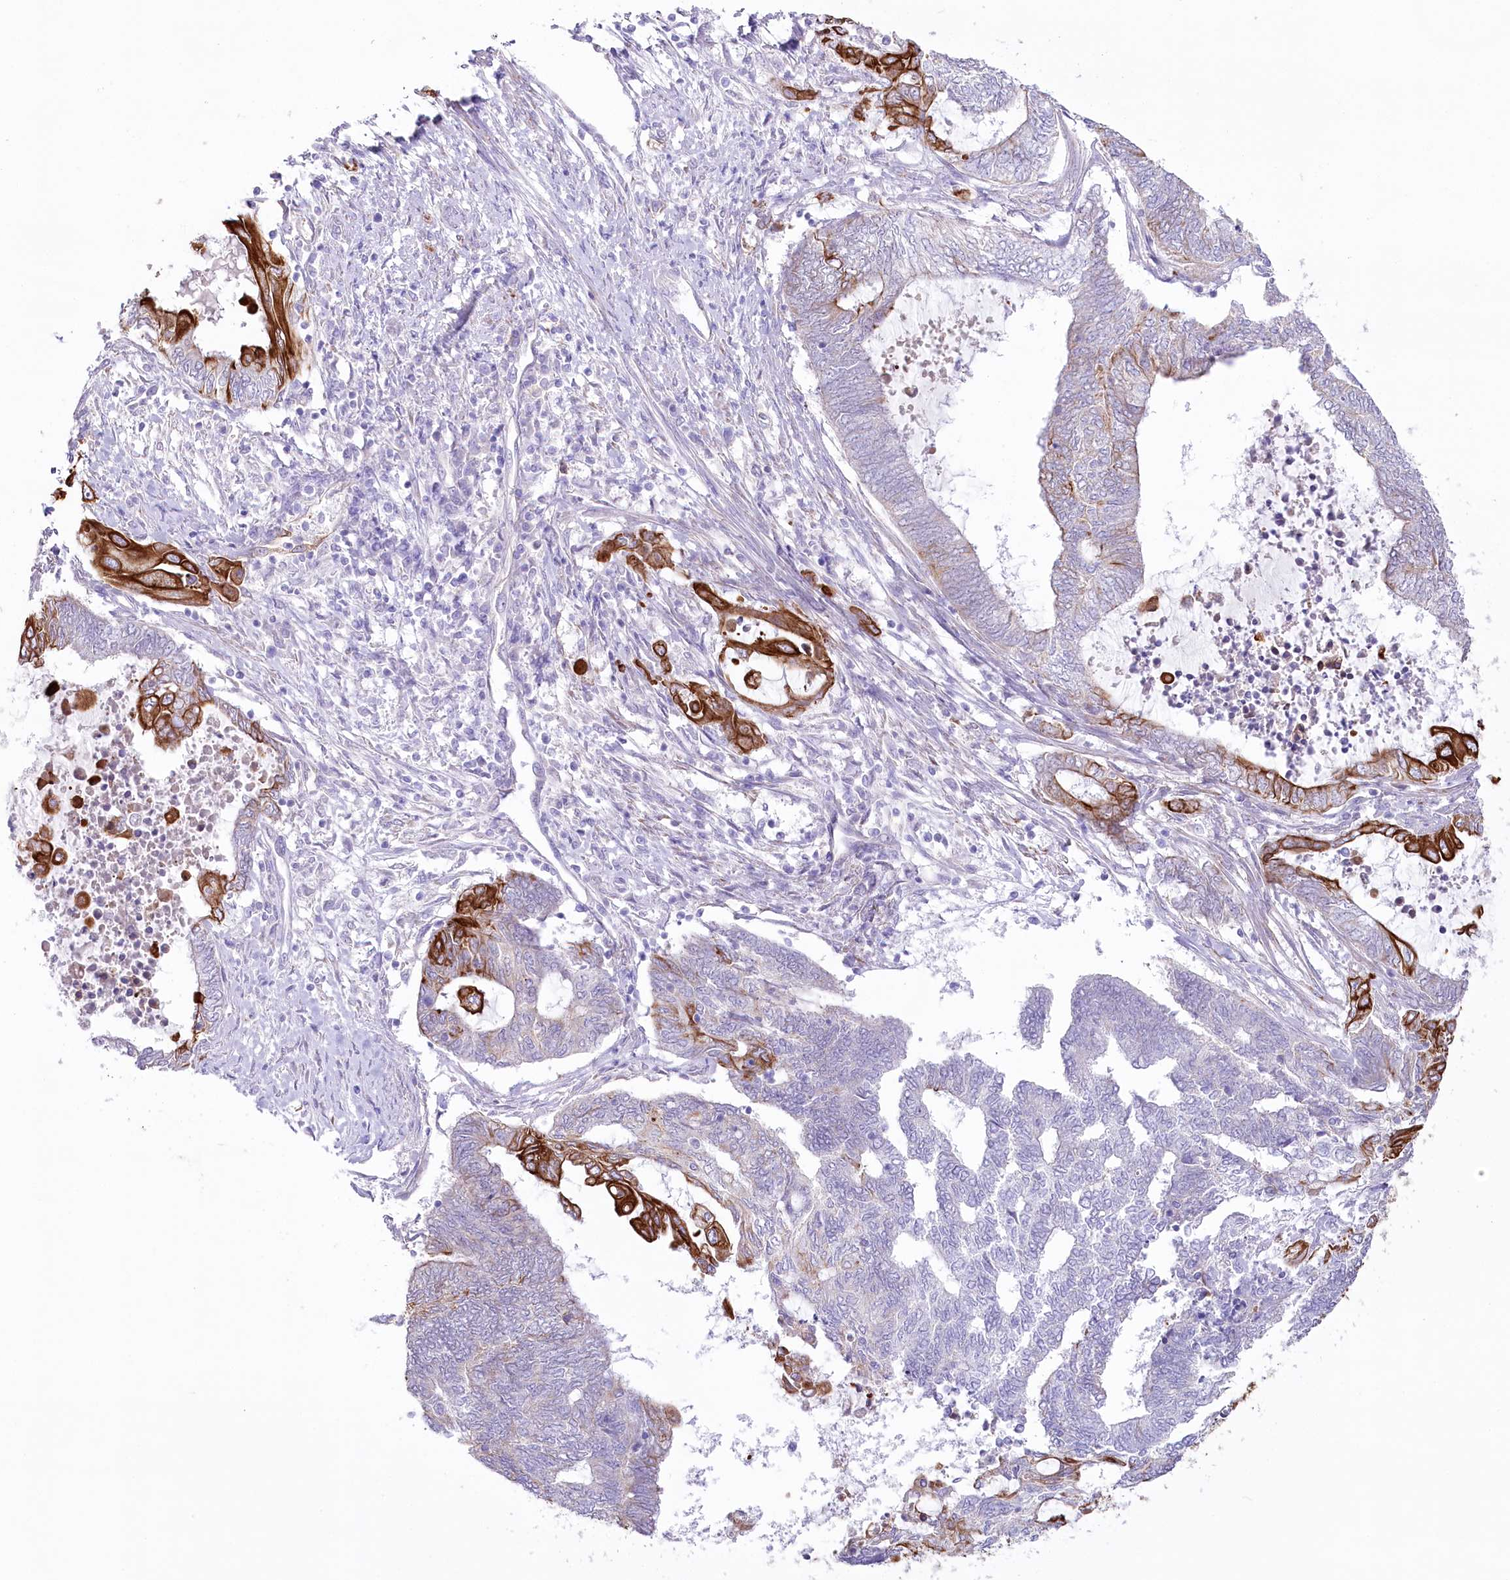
{"staining": {"intensity": "strong", "quantity": "<25%", "location": "cytoplasmic/membranous"}, "tissue": "endometrial cancer", "cell_type": "Tumor cells", "image_type": "cancer", "snomed": [{"axis": "morphology", "description": "Adenocarcinoma, NOS"}, {"axis": "topography", "description": "Uterus"}, {"axis": "topography", "description": "Endometrium"}], "caption": "The image demonstrates staining of endometrial cancer (adenocarcinoma), revealing strong cytoplasmic/membranous protein expression (brown color) within tumor cells. The protein is shown in brown color, while the nuclei are stained blue.", "gene": "SLC39A10", "patient": {"sex": "female", "age": 70}}